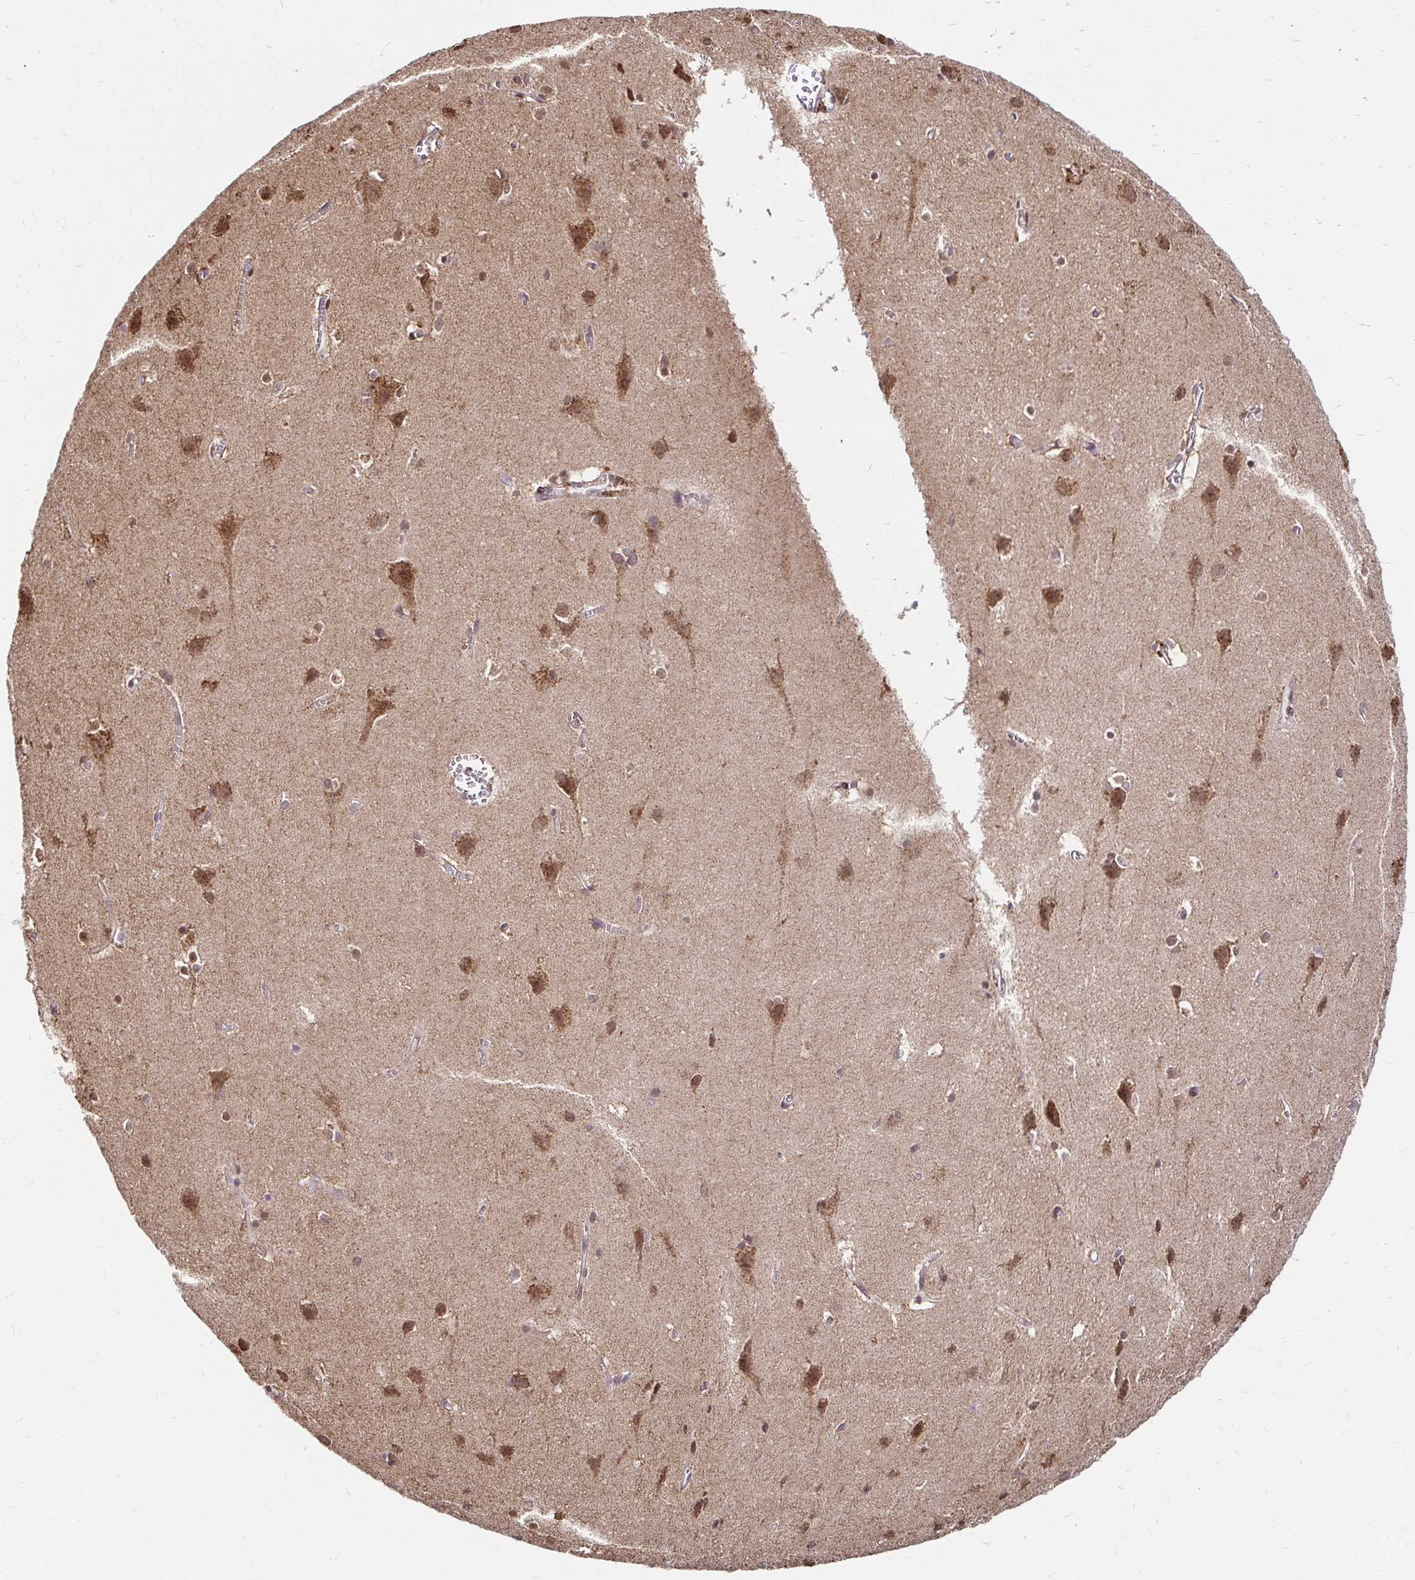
{"staining": {"intensity": "weak", "quantity": "25%-75%", "location": "cytoplasmic/membranous"}, "tissue": "cerebral cortex", "cell_type": "Endothelial cells", "image_type": "normal", "snomed": [{"axis": "morphology", "description": "Normal tissue, NOS"}, {"axis": "topography", "description": "Cerebral cortex"}], "caption": "DAB immunohistochemical staining of normal cerebral cortex displays weak cytoplasmic/membranous protein positivity in about 25%-75% of endothelial cells. (DAB IHC with brightfield microscopy, high magnification).", "gene": "TIMM50", "patient": {"sex": "male", "age": 37}}